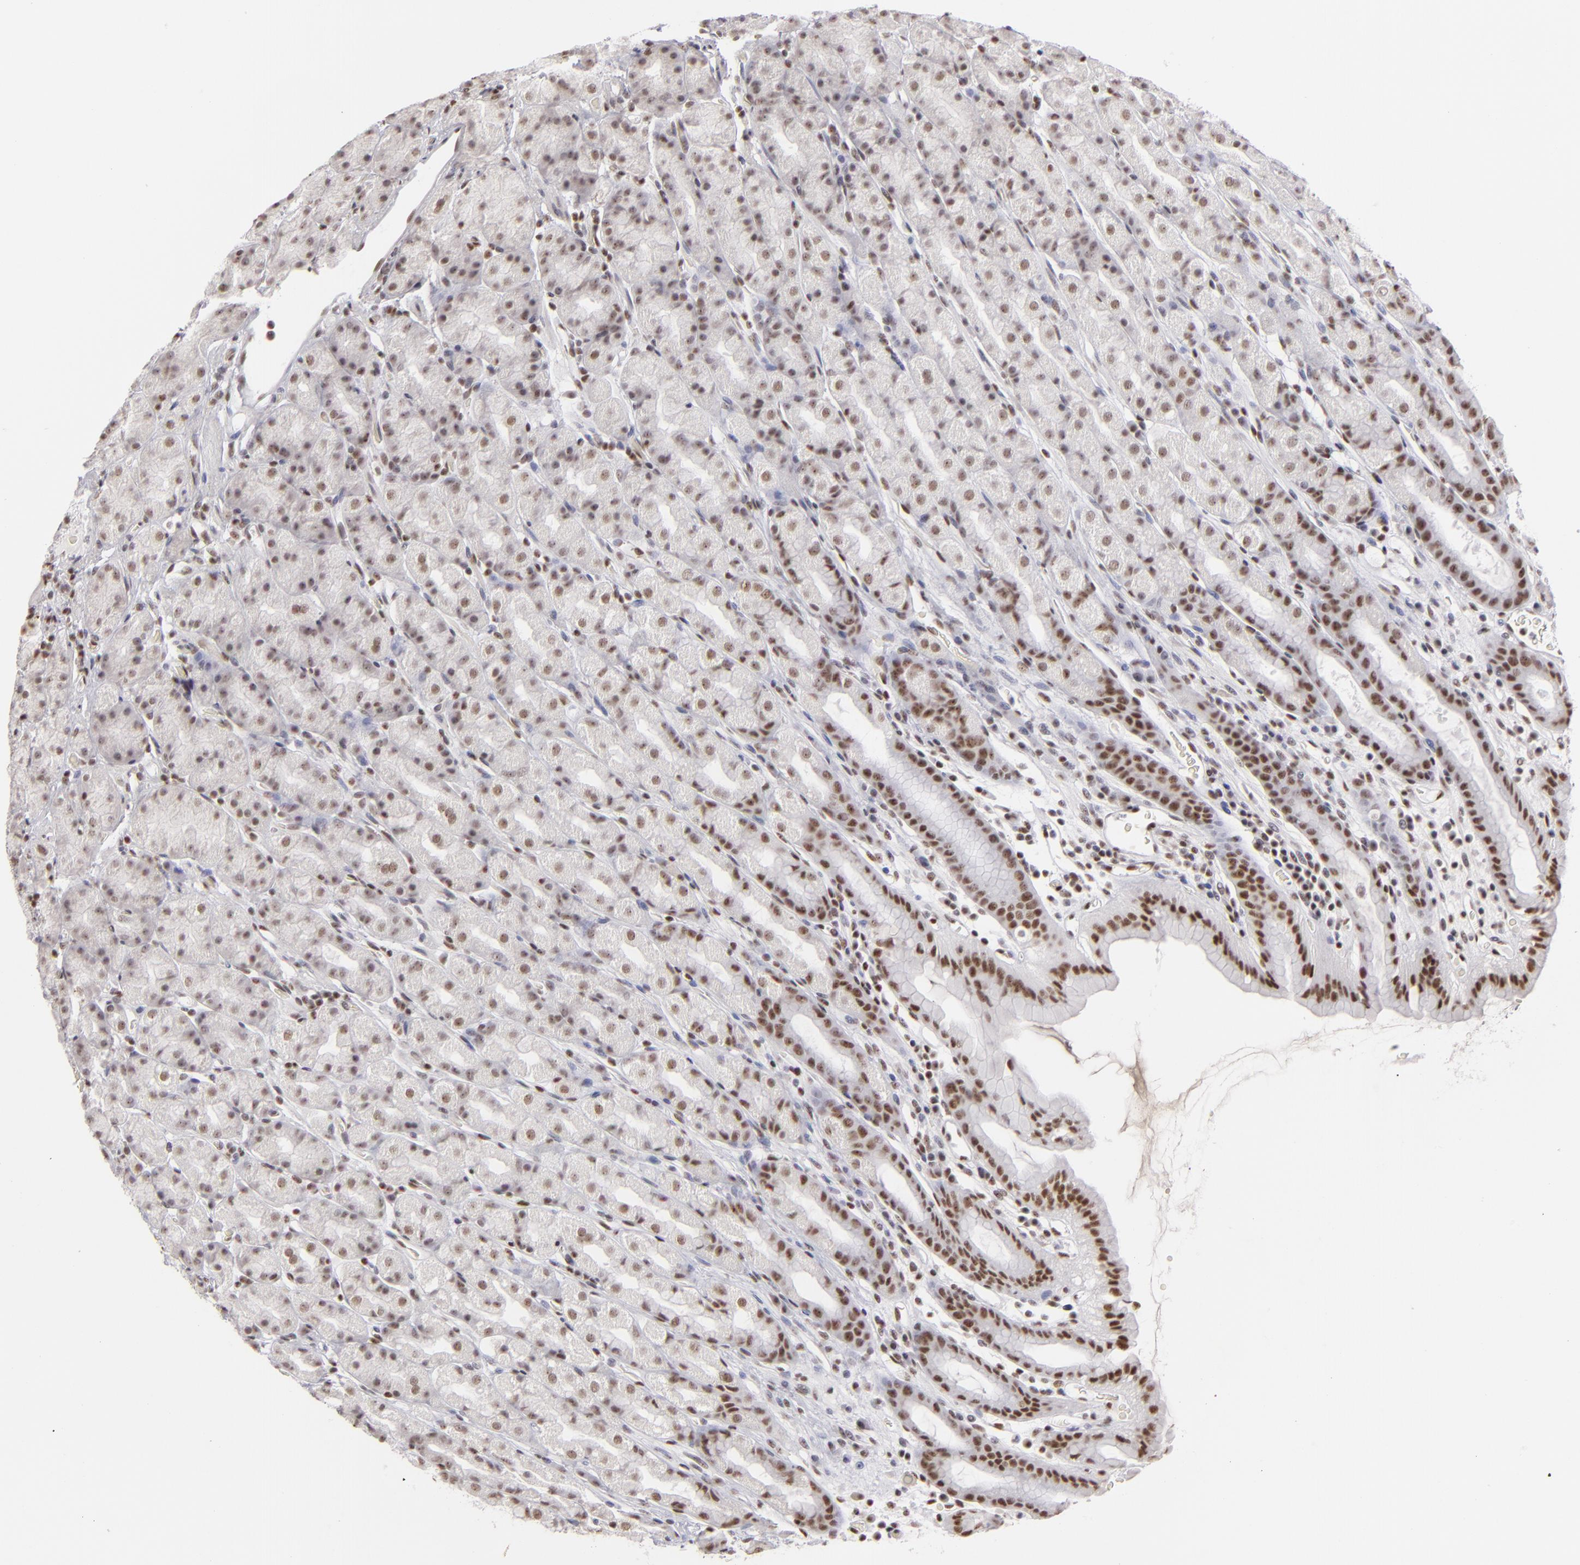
{"staining": {"intensity": "moderate", "quantity": ">75%", "location": "nuclear"}, "tissue": "stomach", "cell_type": "Glandular cells", "image_type": "normal", "snomed": [{"axis": "morphology", "description": "Normal tissue, NOS"}, {"axis": "topography", "description": "Stomach, upper"}], "caption": "Immunohistochemistry (DAB (3,3'-diaminobenzidine)) staining of normal stomach demonstrates moderate nuclear protein expression in approximately >75% of glandular cells.", "gene": "DAXX", "patient": {"sex": "male", "age": 68}}